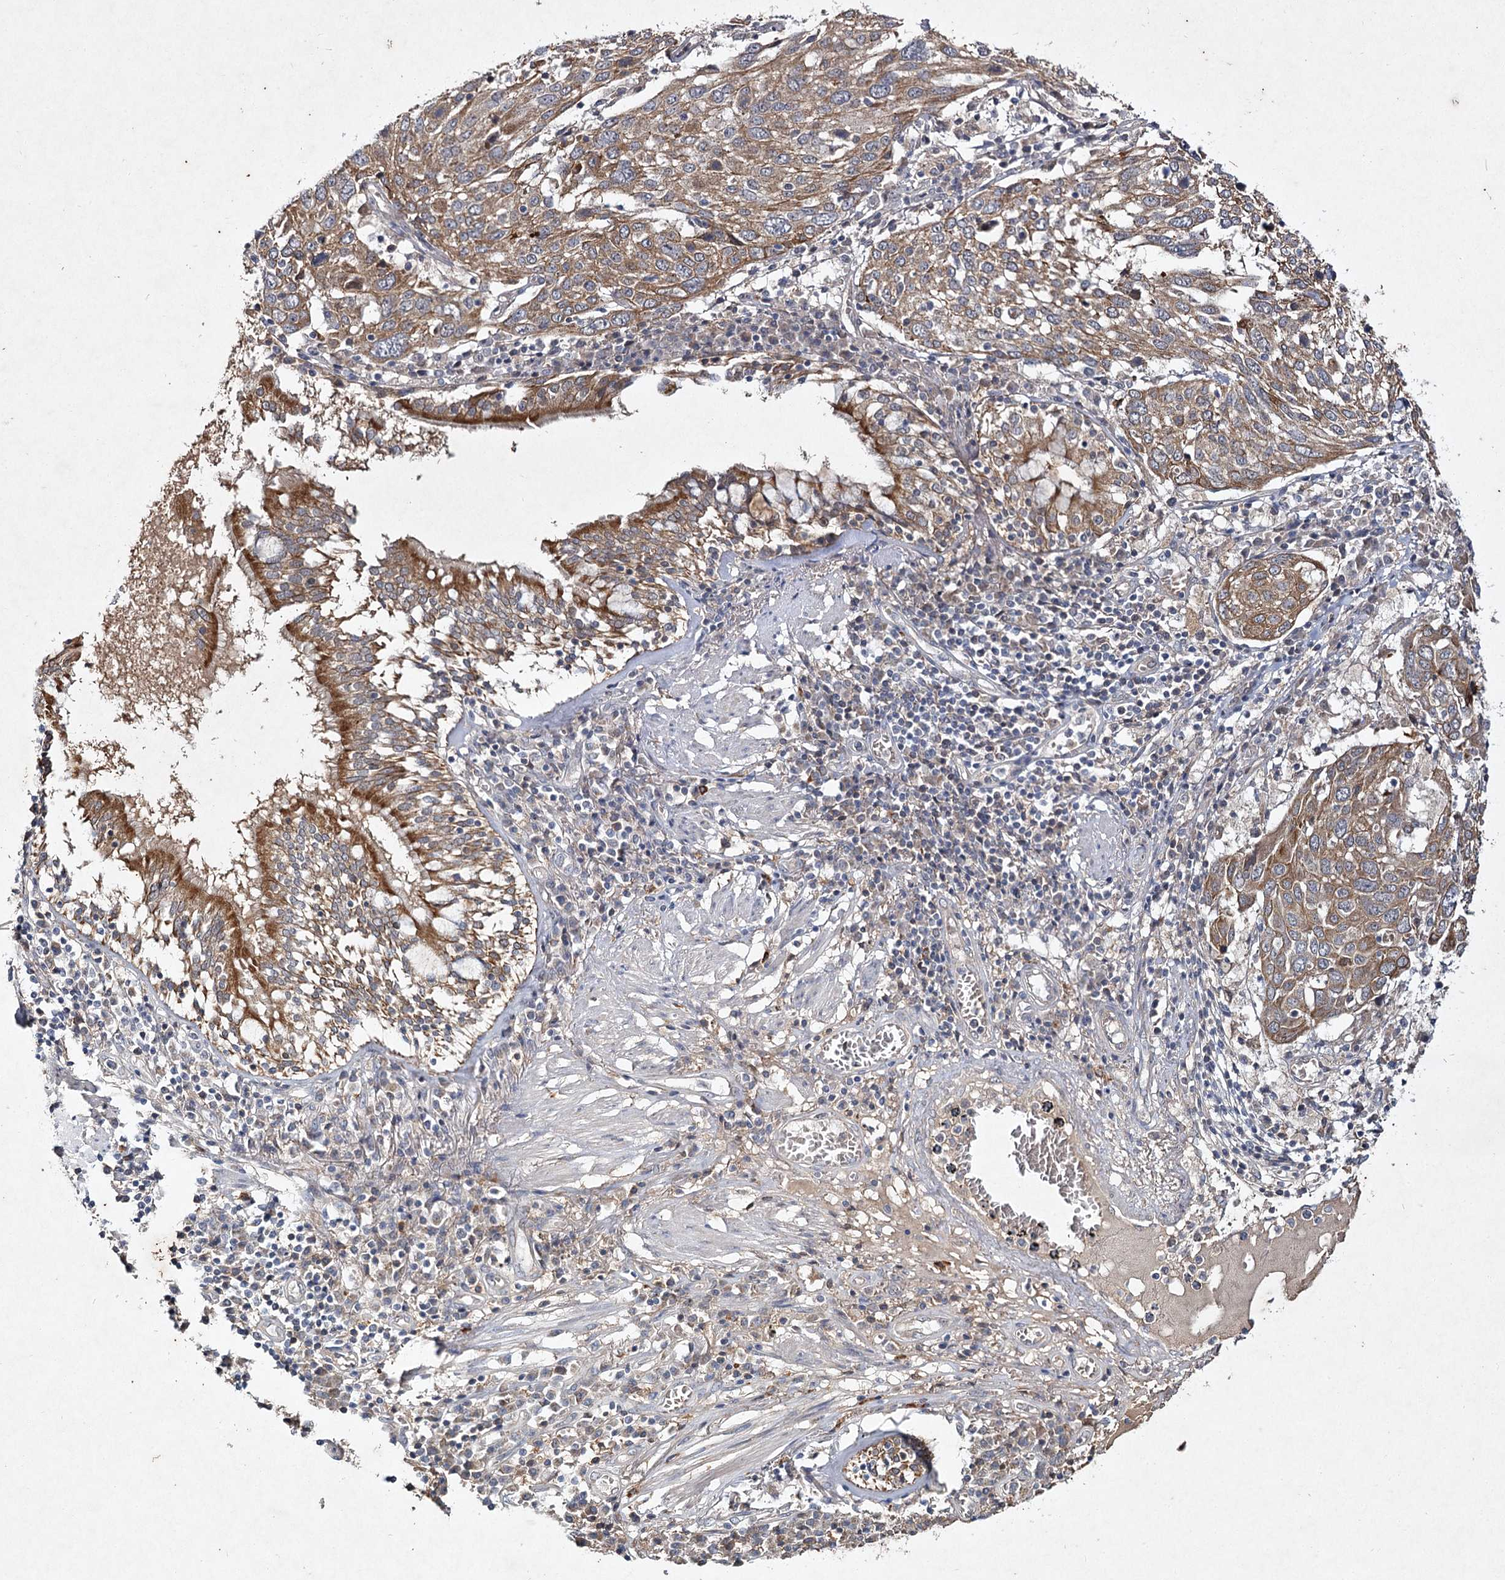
{"staining": {"intensity": "moderate", "quantity": ">75%", "location": "cytoplasmic/membranous"}, "tissue": "lung cancer", "cell_type": "Tumor cells", "image_type": "cancer", "snomed": [{"axis": "morphology", "description": "Squamous cell carcinoma, NOS"}, {"axis": "topography", "description": "Lung"}], "caption": "This histopathology image reveals immunohistochemistry staining of lung cancer, with medium moderate cytoplasmic/membranous expression in approximately >75% of tumor cells.", "gene": "MFN1", "patient": {"sex": "male", "age": 65}}